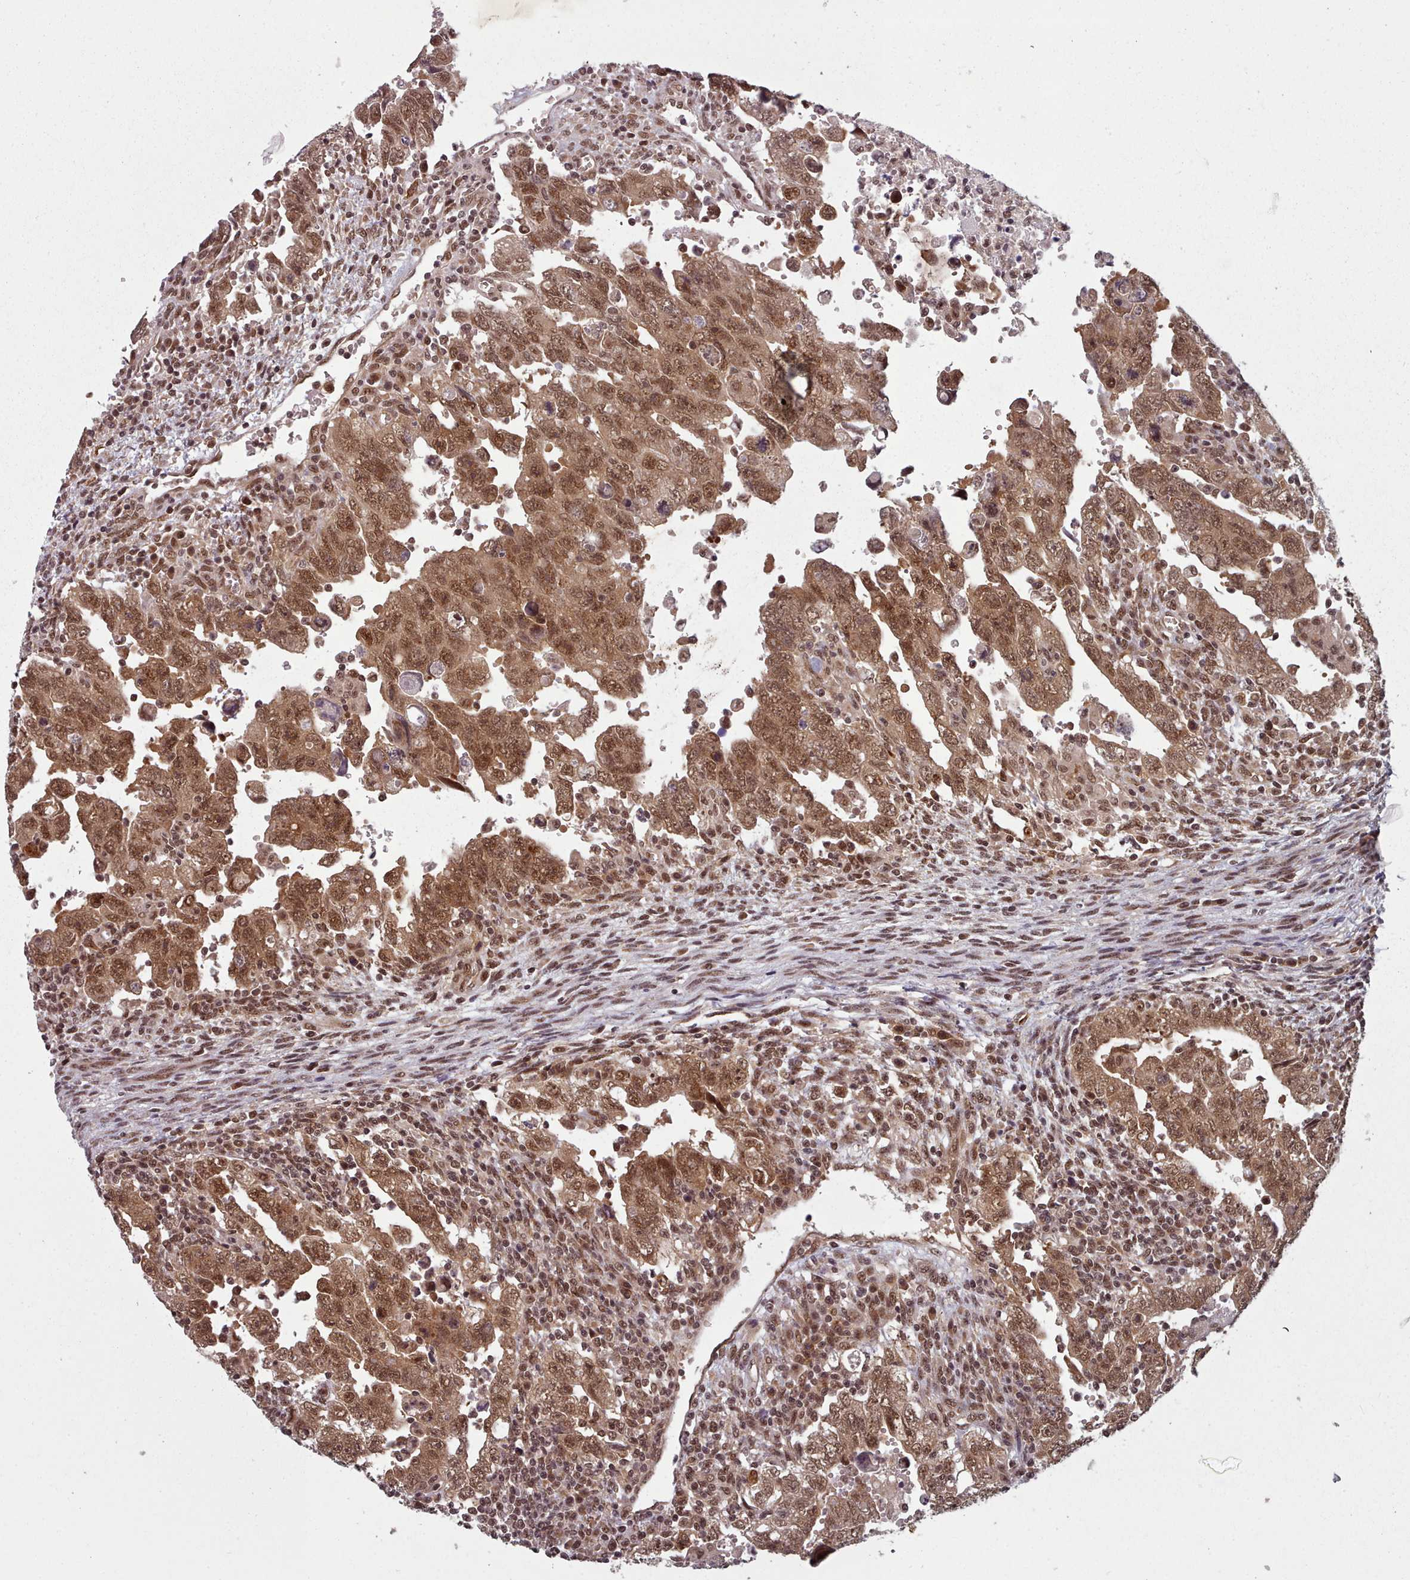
{"staining": {"intensity": "moderate", "quantity": ">75%", "location": "cytoplasmic/membranous,nuclear"}, "tissue": "testis cancer", "cell_type": "Tumor cells", "image_type": "cancer", "snomed": [{"axis": "morphology", "description": "Carcinoma, Embryonal, NOS"}, {"axis": "topography", "description": "Testis"}], "caption": "The photomicrograph exhibits immunohistochemical staining of embryonal carcinoma (testis). There is moderate cytoplasmic/membranous and nuclear expression is identified in approximately >75% of tumor cells.", "gene": "DHX8", "patient": {"sex": "male", "age": 28}}